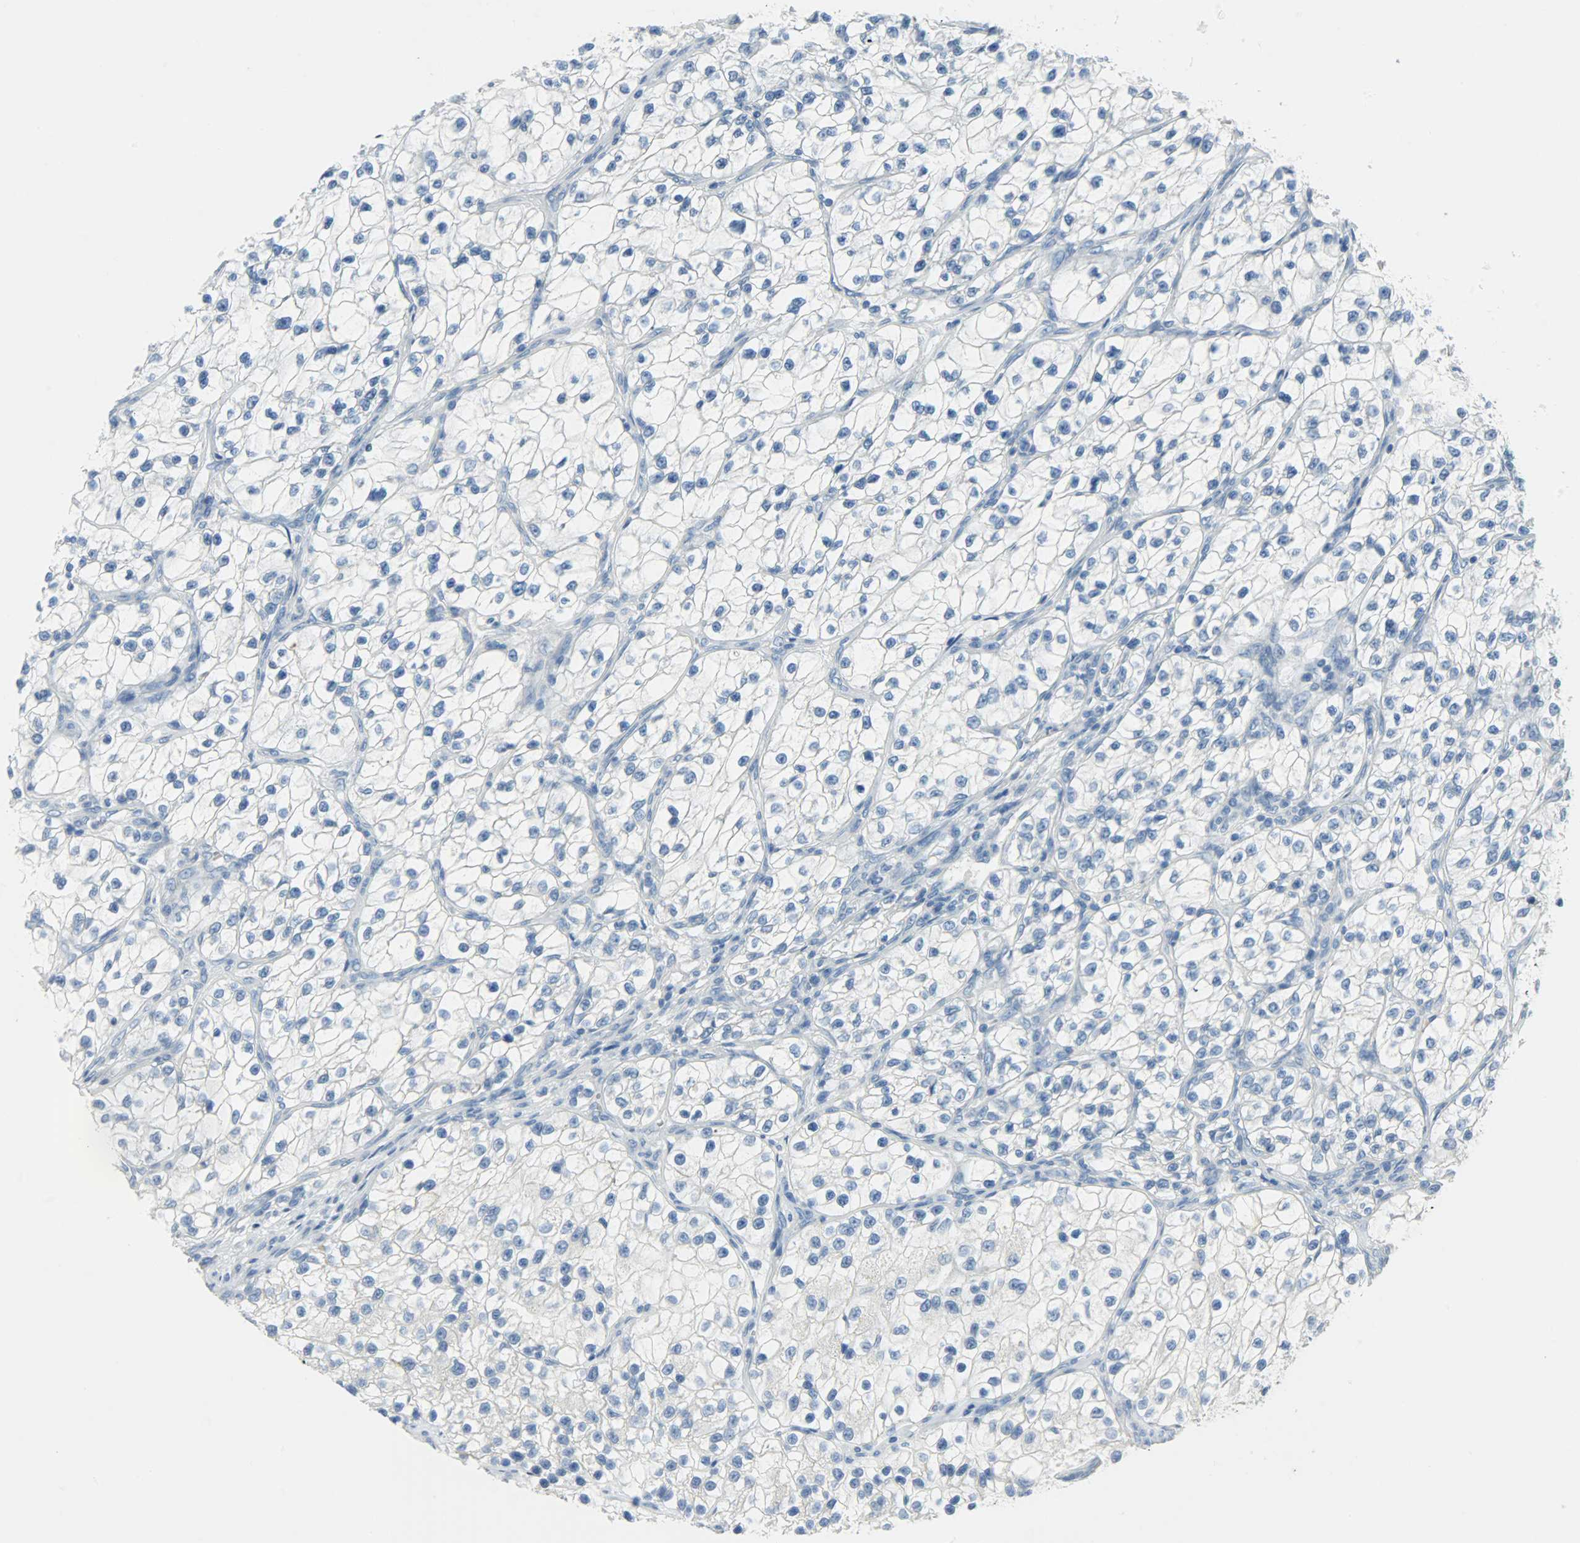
{"staining": {"intensity": "negative", "quantity": "none", "location": "none"}, "tissue": "renal cancer", "cell_type": "Tumor cells", "image_type": "cancer", "snomed": [{"axis": "morphology", "description": "Adenocarcinoma, NOS"}, {"axis": "topography", "description": "Kidney"}], "caption": "Immunohistochemistry (IHC) histopathology image of neoplastic tissue: human renal cancer stained with DAB (3,3'-diaminobenzidine) shows no significant protein expression in tumor cells. (DAB immunohistochemistry (IHC) visualized using brightfield microscopy, high magnification).", "gene": "PROM1", "patient": {"sex": "female", "age": 57}}